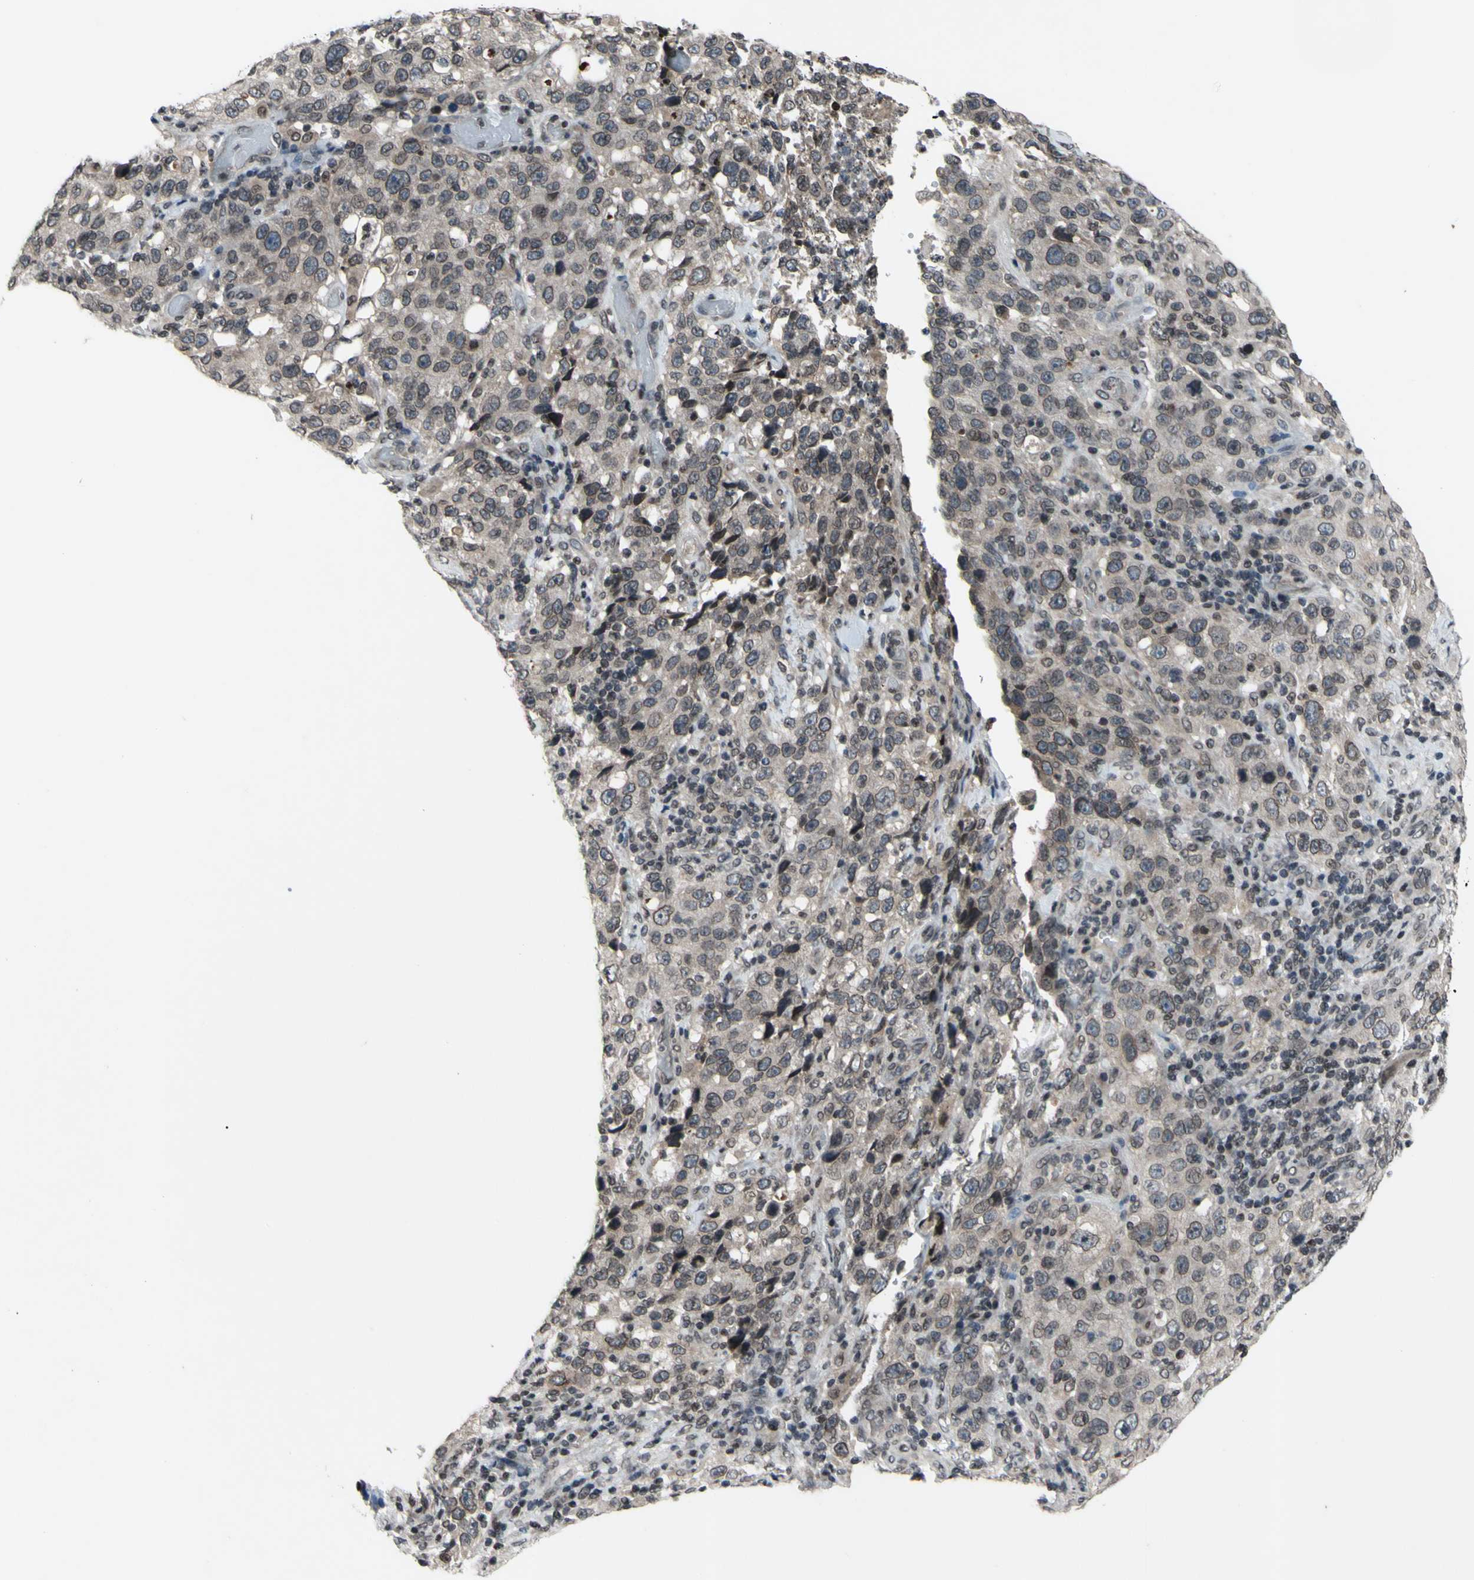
{"staining": {"intensity": "weak", "quantity": "25%-75%", "location": "cytoplasmic/membranous,nuclear"}, "tissue": "stomach cancer", "cell_type": "Tumor cells", "image_type": "cancer", "snomed": [{"axis": "morphology", "description": "Normal tissue, NOS"}, {"axis": "morphology", "description": "Adenocarcinoma, NOS"}, {"axis": "topography", "description": "Stomach"}], "caption": "Weak cytoplasmic/membranous and nuclear staining is appreciated in approximately 25%-75% of tumor cells in stomach adenocarcinoma. (Stains: DAB (3,3'-diaminobenzidine) in brown, nuclei in blue, Microscopy: brightfield microscopy at high magnification).", "gene": "XPO1", "patient": {"sex": "male", "age": 48}}